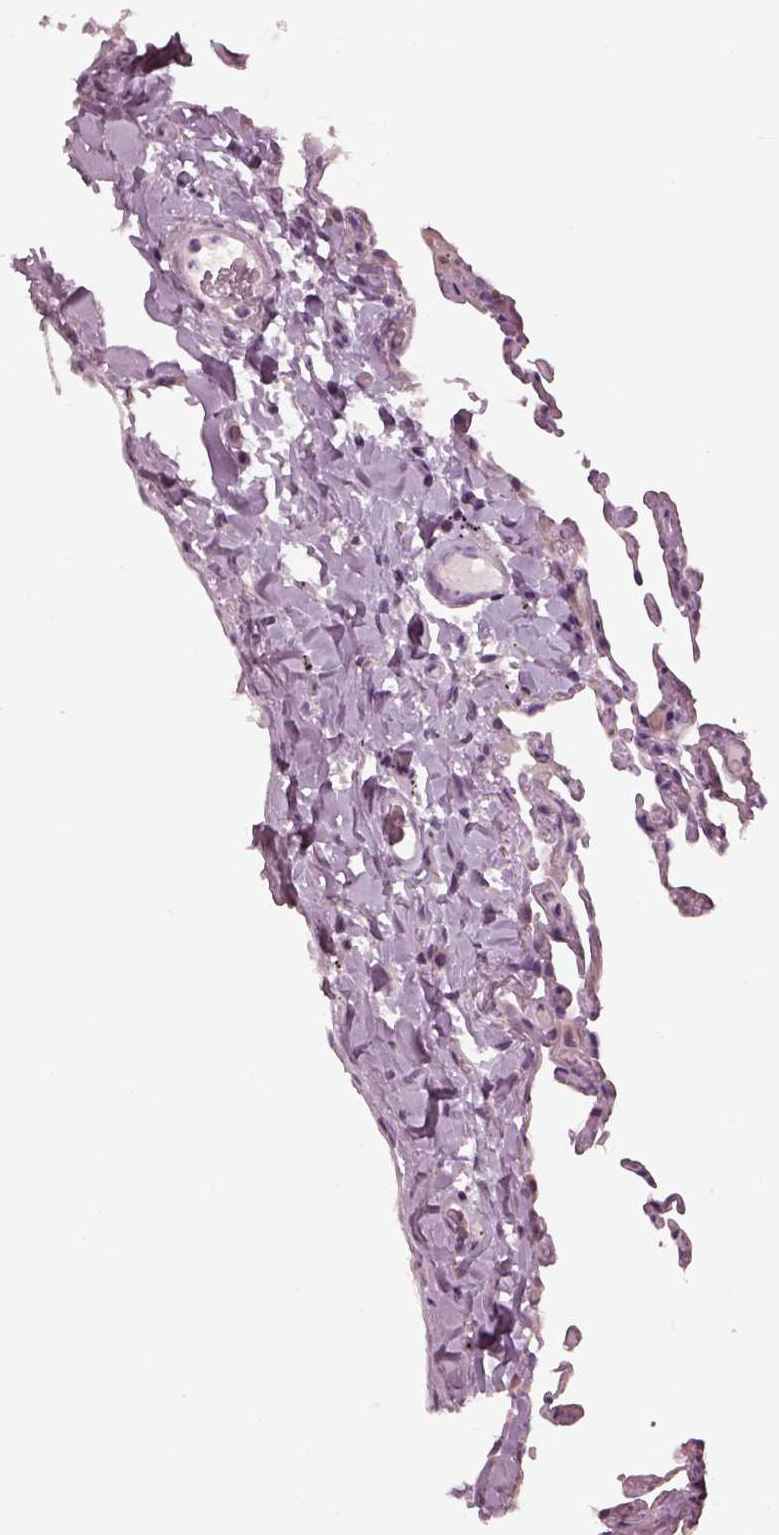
{"staining": {"intensity": "negative", "quantity": "none", "location": "none"}, "tissue": "lung", "cell_type": "Alveolar cells", "image_type": "normal", "snomed": [{"axis": "morphology", "description": "Normal tissue, NOS"}, {"axis": "topography", "description": "Lung"}], "caption": "Normal lung was stained to show a protein in brown. There is no significant staining in alveolar cells. (DAB (3,3'-diaminobenzidine) IHC visualized using brightfield microscopy, high magnification).", "gene": "CACNG4", "patient": {"sex": "female", "age": 57}}